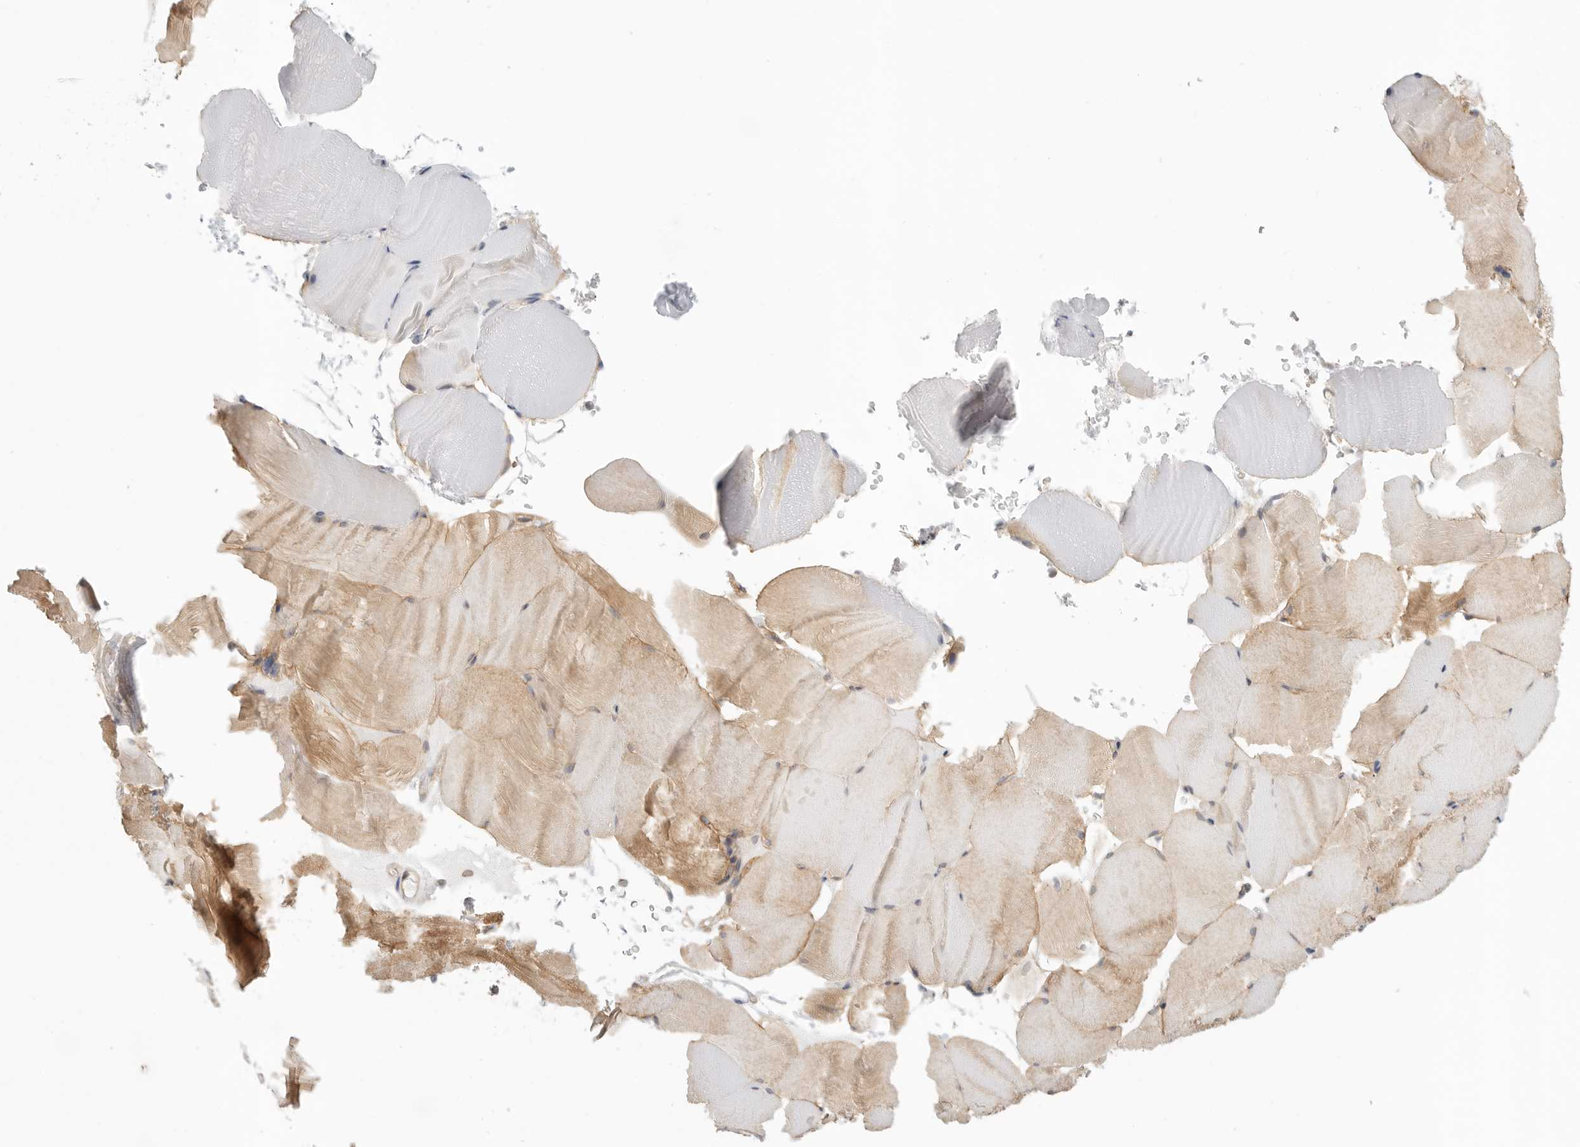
{"staining": {"intensity": "moderate", "quantity": "25%-75%", "location": "cytoplasmic/membranous"}, "tissue": "skeletal muscle", "cell_type": "Myocytes", "image_type": "normal", "snomed": [{"axis": "morphology", "description": "Normal tissue, NOS"}, {"axis": "topography", "description": "Skeletal muscle"}, {"axis": "topography", "description": "Parathyroid gland"}], "caption": "Moderate cytoplasmic/membranous expression for a protein is identified in approximately 25%-75% of myocytes of unremarkable skeletal muscle using immunohistochemistry.", "gene": "ATOH7", "patient": {"sex": "female", "age": 37}}